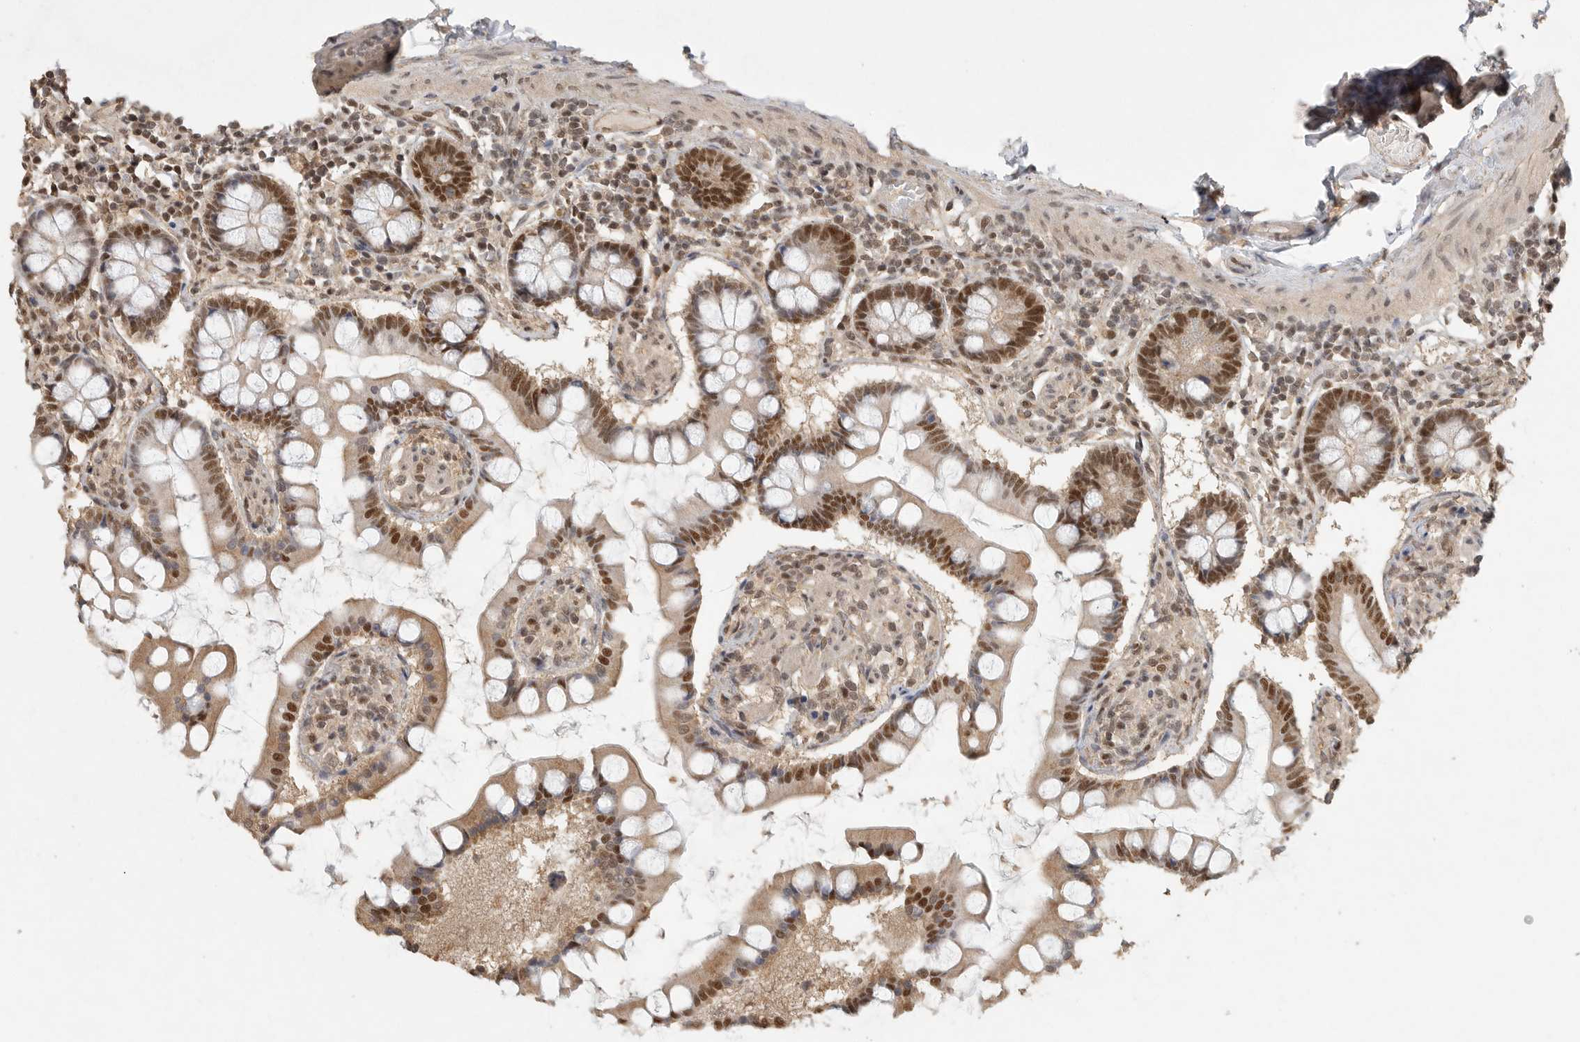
{"staining": {"intensity": "strong", "quantity": ">75%", "location": "cytoplasmic/membranous,nuclear"}, "tissue": "small intestine", "cell_type": "Glandular cells", "image_type": "normal", "snomed": [{"axis": "morphology", "description": "Normal tissue, NOS"}, {"axis": "topography", "description": "Small intestine"}], "caption": "Protein expression analysis of unremarkable human small intestine reveals strong cytoplasmic/membranous,nuclear positivity in about >75% of glandular cells.", "gene": "DFFA", "patient": {"sex": "male", "age": 41}}